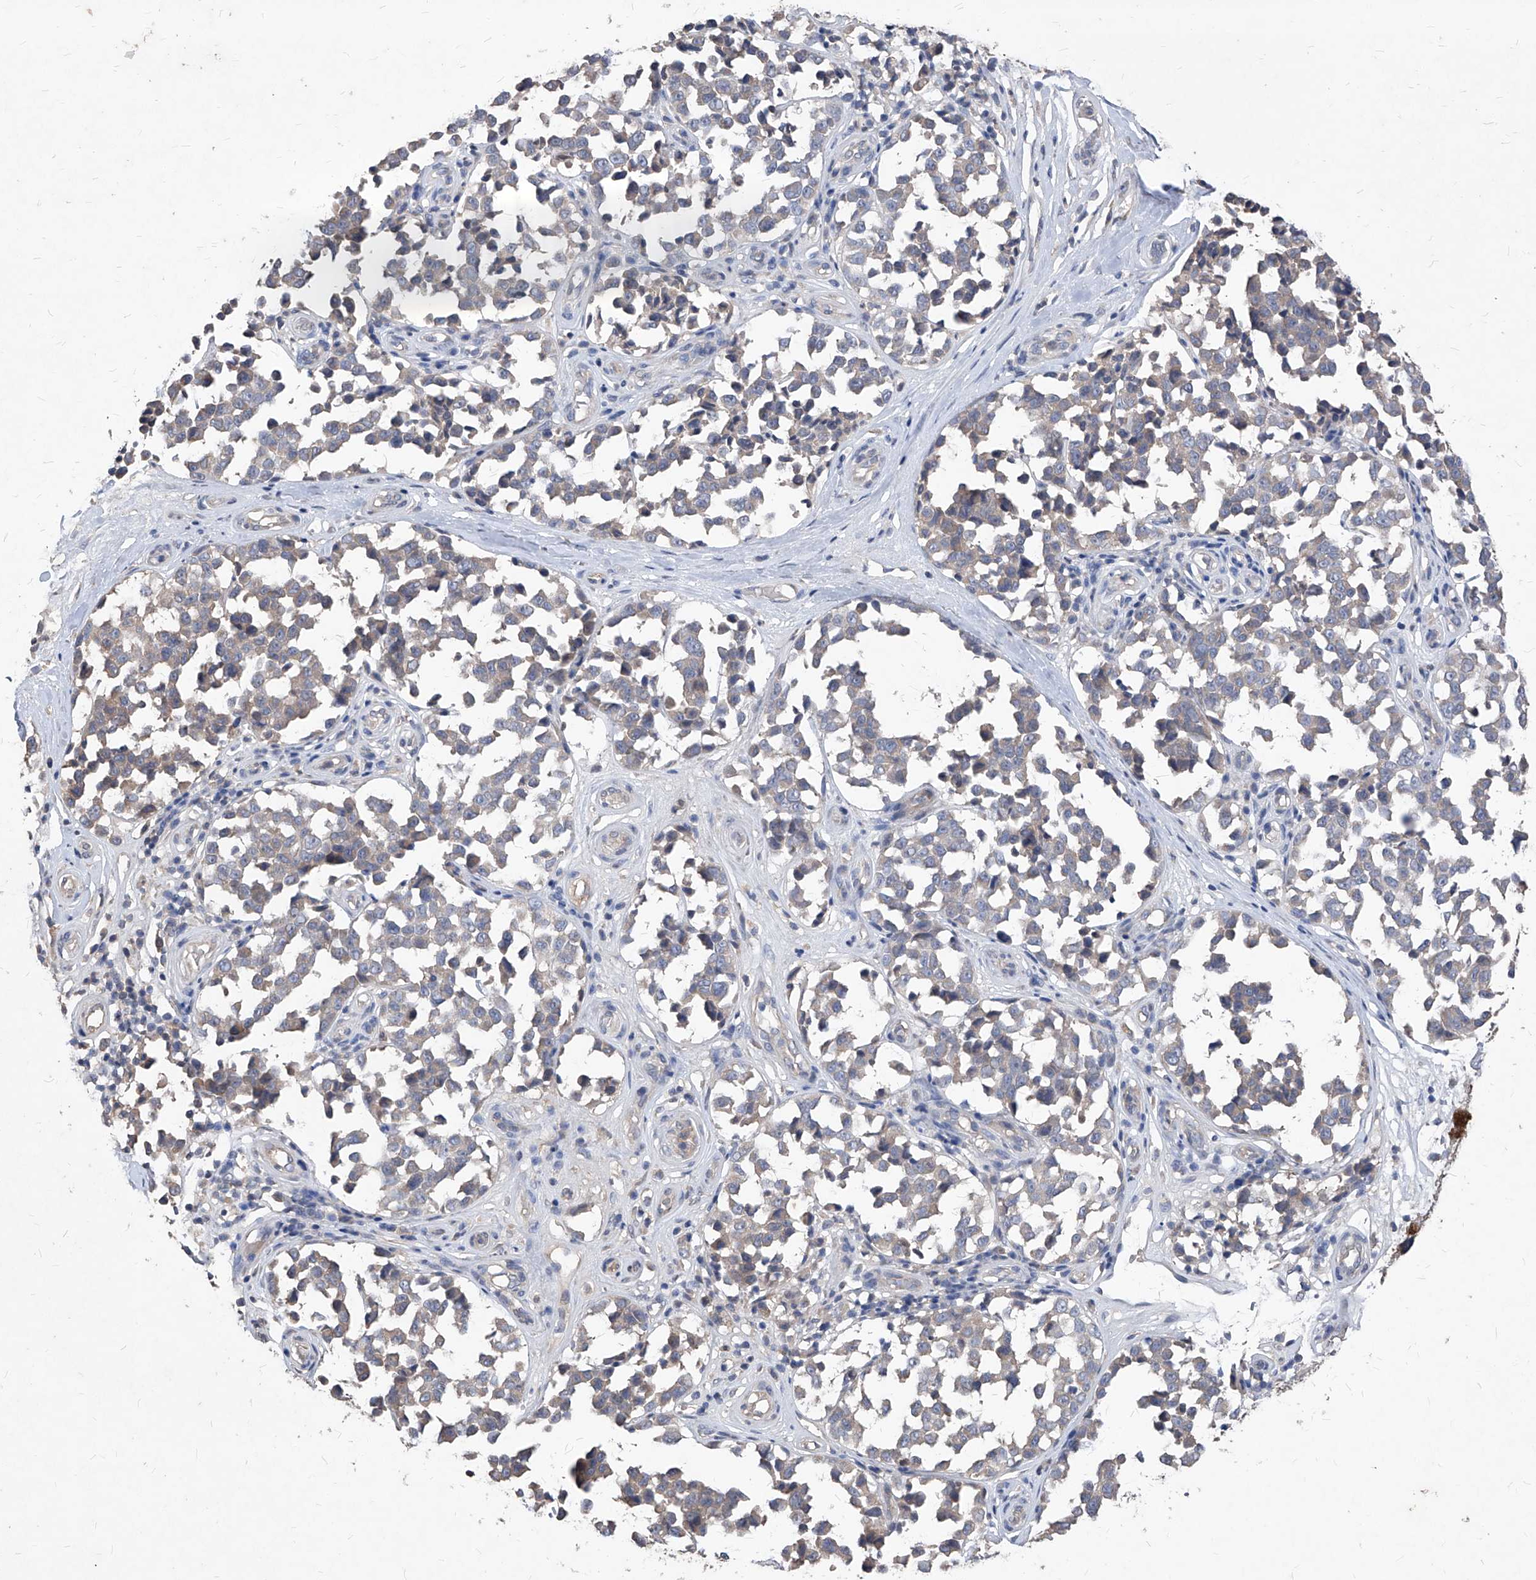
{"staining": {"intensity": "negative", "quantity": "none", "location": "none"}, "tissue": "melanoma", "cell_type": "Tumor cells", "image_type": "cancer", "snomed": [{"axis": "morphology", "description": "Malignant melanoma, NOS"}, {"axis": "topography", "description": "Skin"}], "caption": "Melanoma was stained to show a protein in brown. There is no significant staining in tumor cells. (DAB (3,3'-diaminobenzidine) immunohistochemistry (IHC) with hematoxylin counter stain).", "gene": "SYNGR1", "patient": {"sex": "female", "age": 64}}